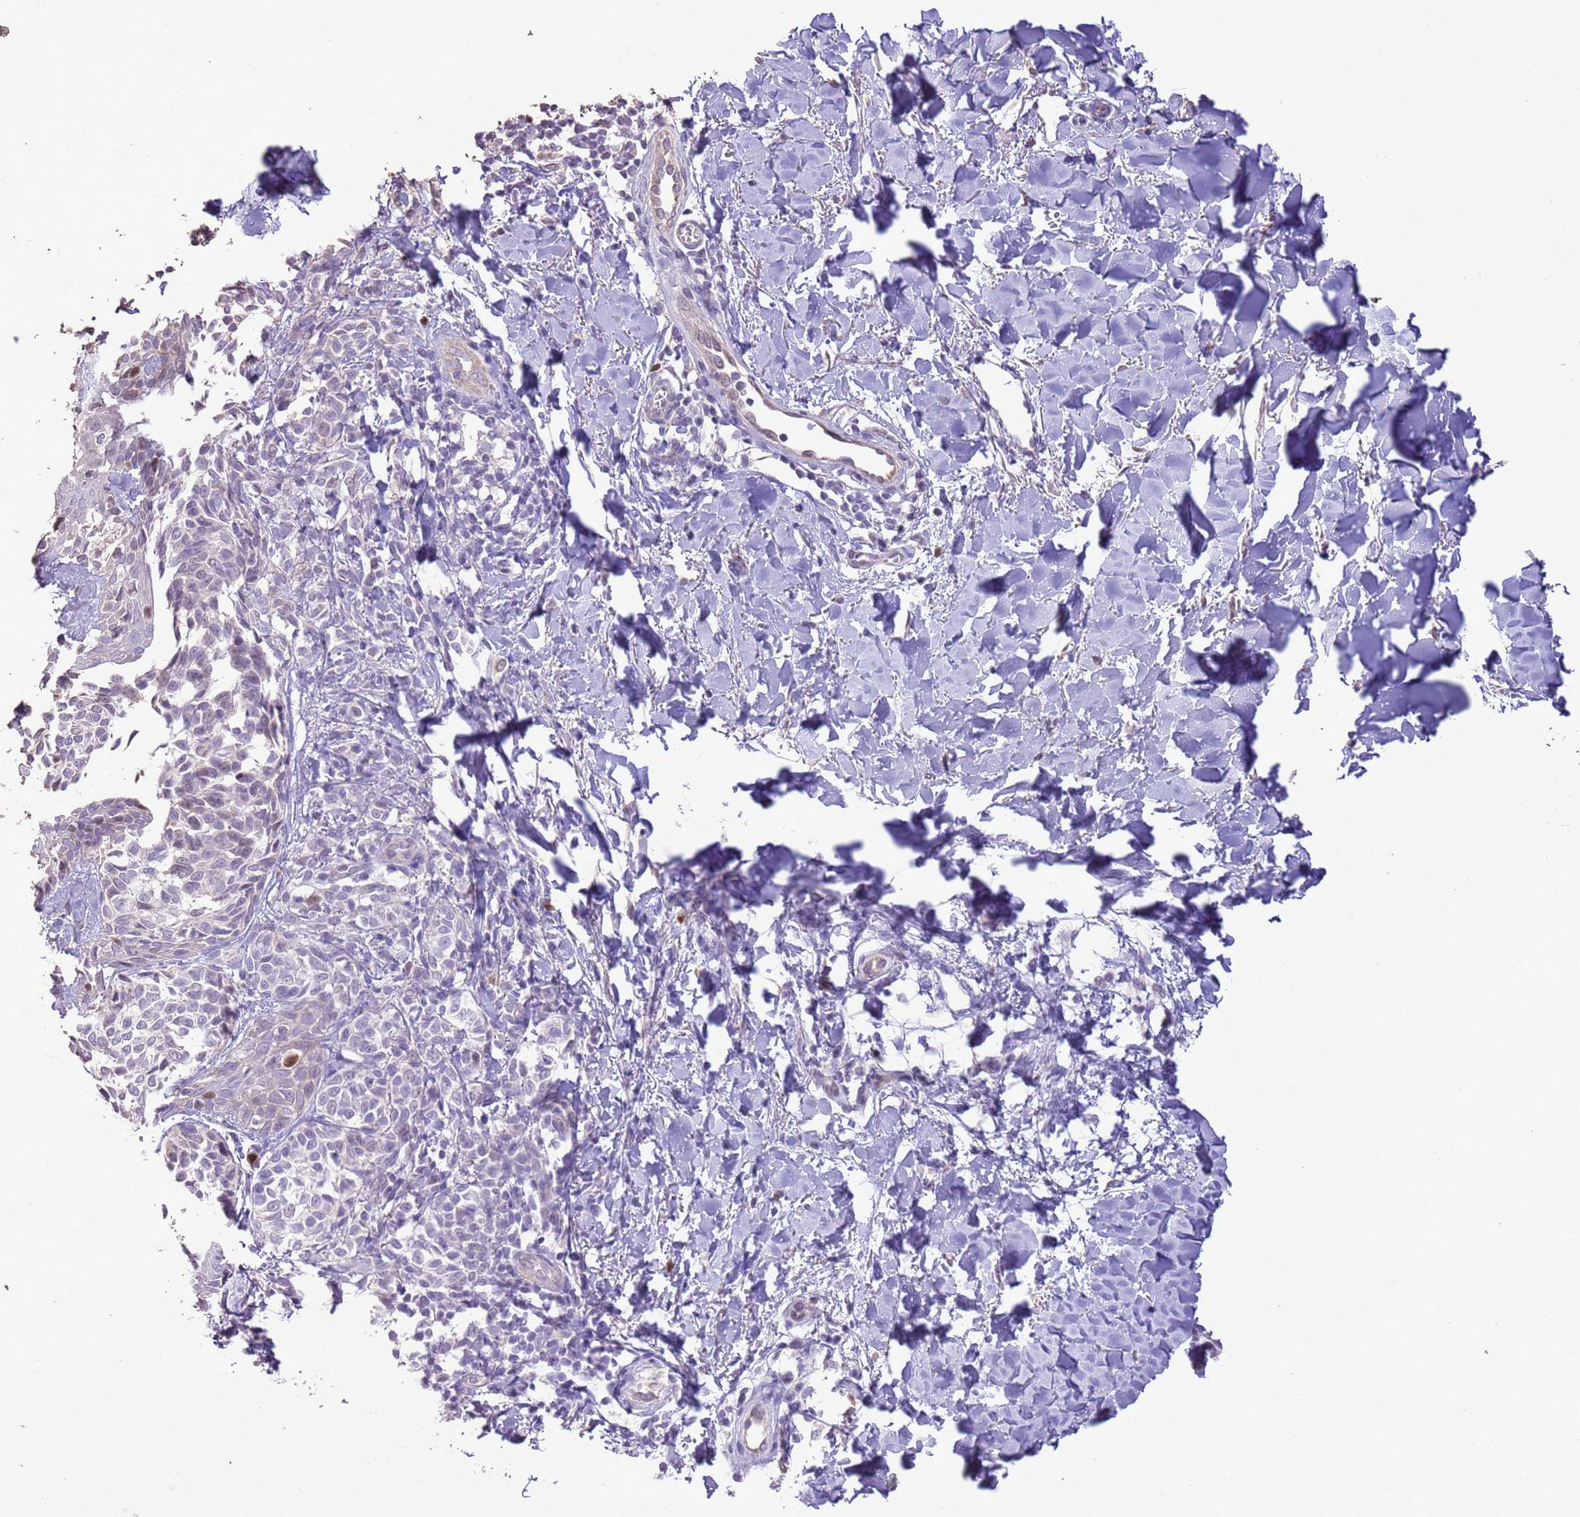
{"staining": {"intensity": "moderate", "quantity": "<25%", "location": "nuclear"}, "tissue": "melanoma", "cell_type": "Tumor cells", "image_type": "cancer", "snomed": [{"axis": "morphology", "description": "Malignant melanoma, NOS"}, {"axis": "topography", "description": "Skin of upper extremity"}], "caption": "An immunohistochemistry micrograph of neoplastic tissue is shown. Protein staining in brown shows moderate nuclear positivity in malignant melanoma within tumor cells.", "gene": "GMNN", "patient": {"sex": "male", "age": 40}}